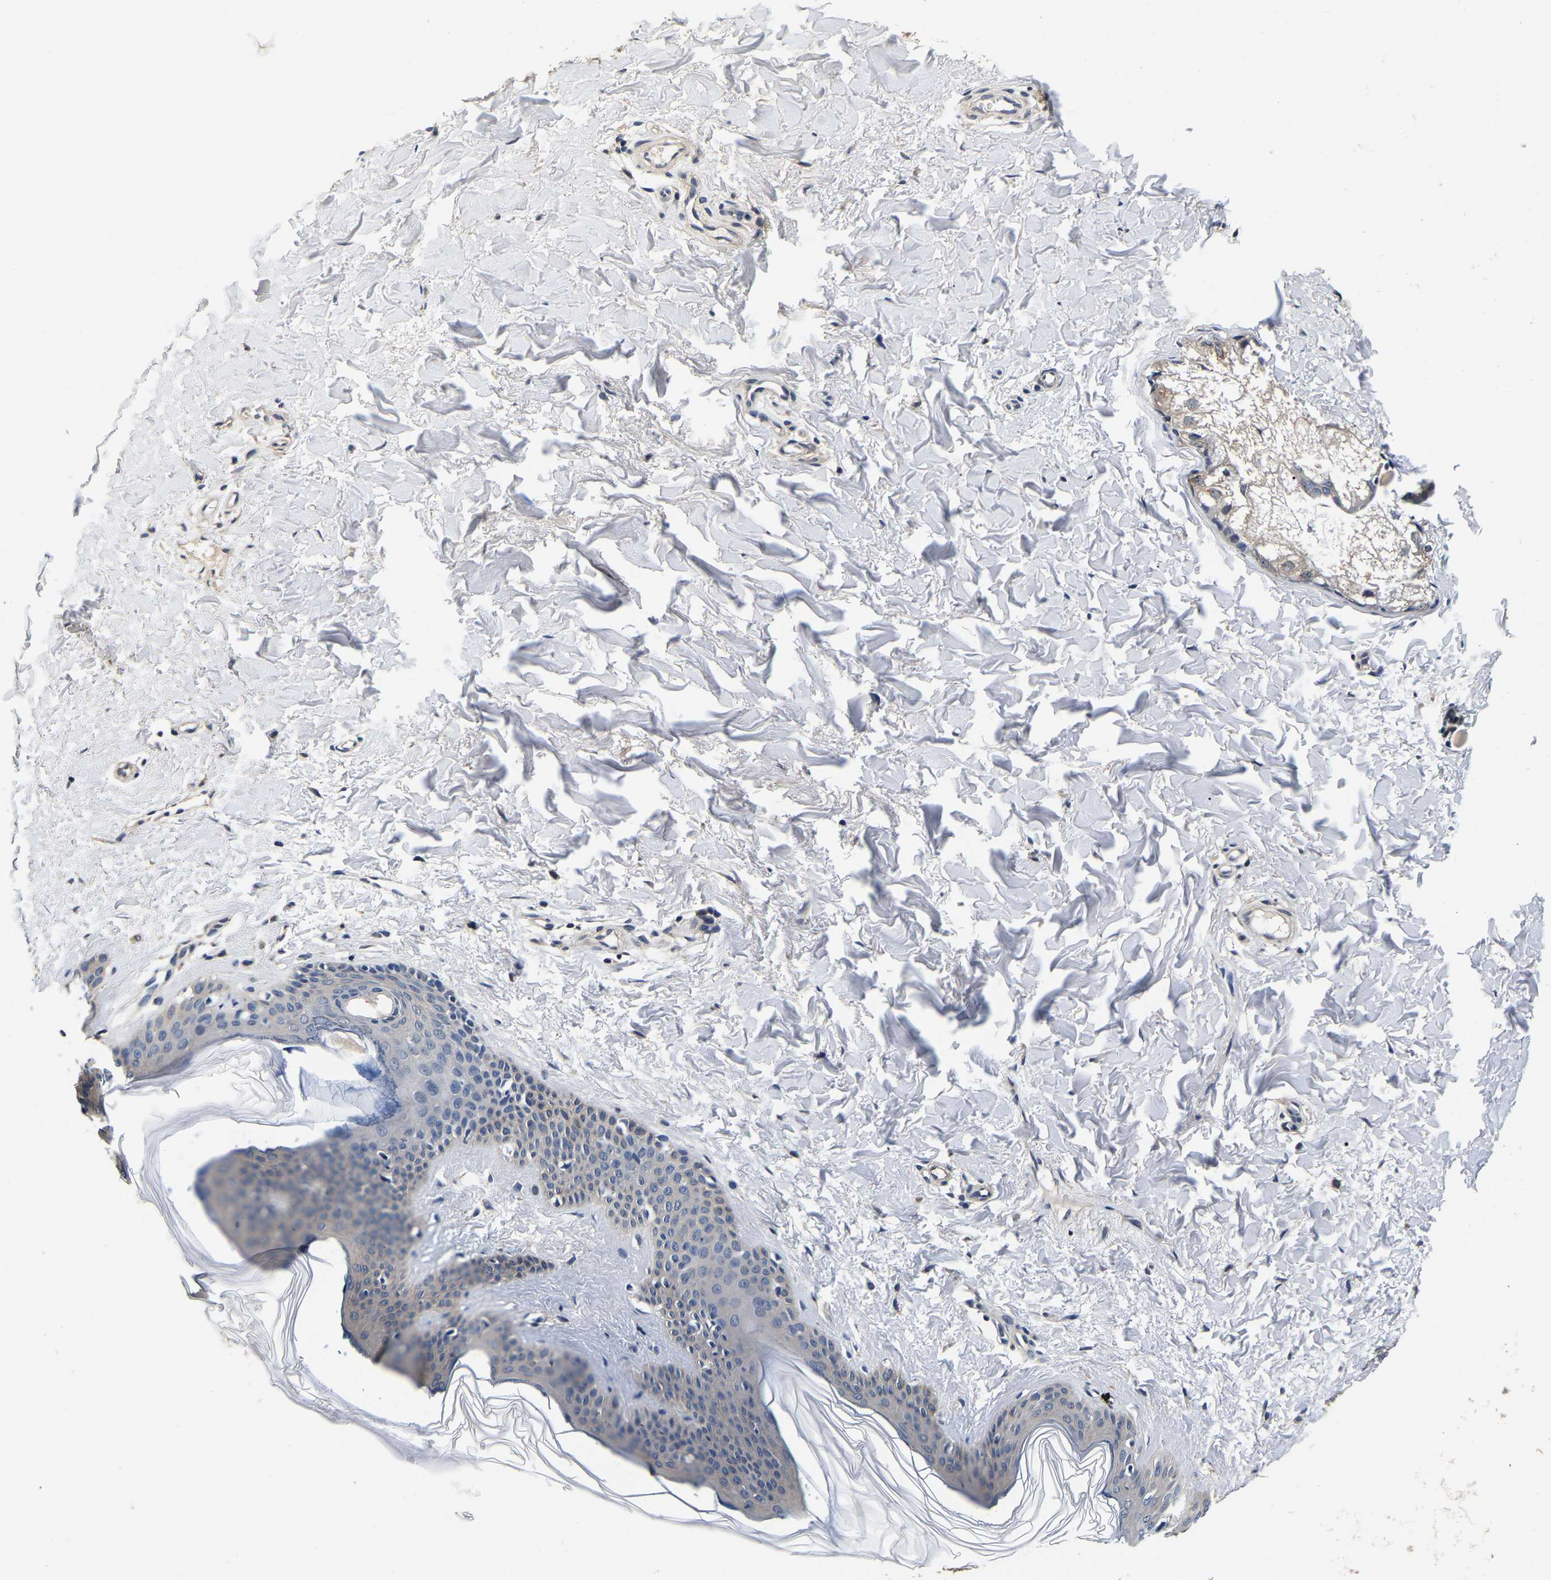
{"staining": {"intensity": "weak", "quantity": "25%-75%", "location": "cytoplasmic/membranous"}, "tissue": "skin", "cell_type": "Fibroblasts", "image_type": "normal", "snomed": [{"axis": "morphology", "description": "Normal tissue, NOS"}, {"axis": "topography", "description": "Skin"}], "caption": "Weak cytoplasmic/membranous expression for a protein is seen in about 25%-75% of fibroblasts of normal skin using immunohistochemistry.", "gene": "RUVBL1", "patient": {"sex": "female", "age": 17}}